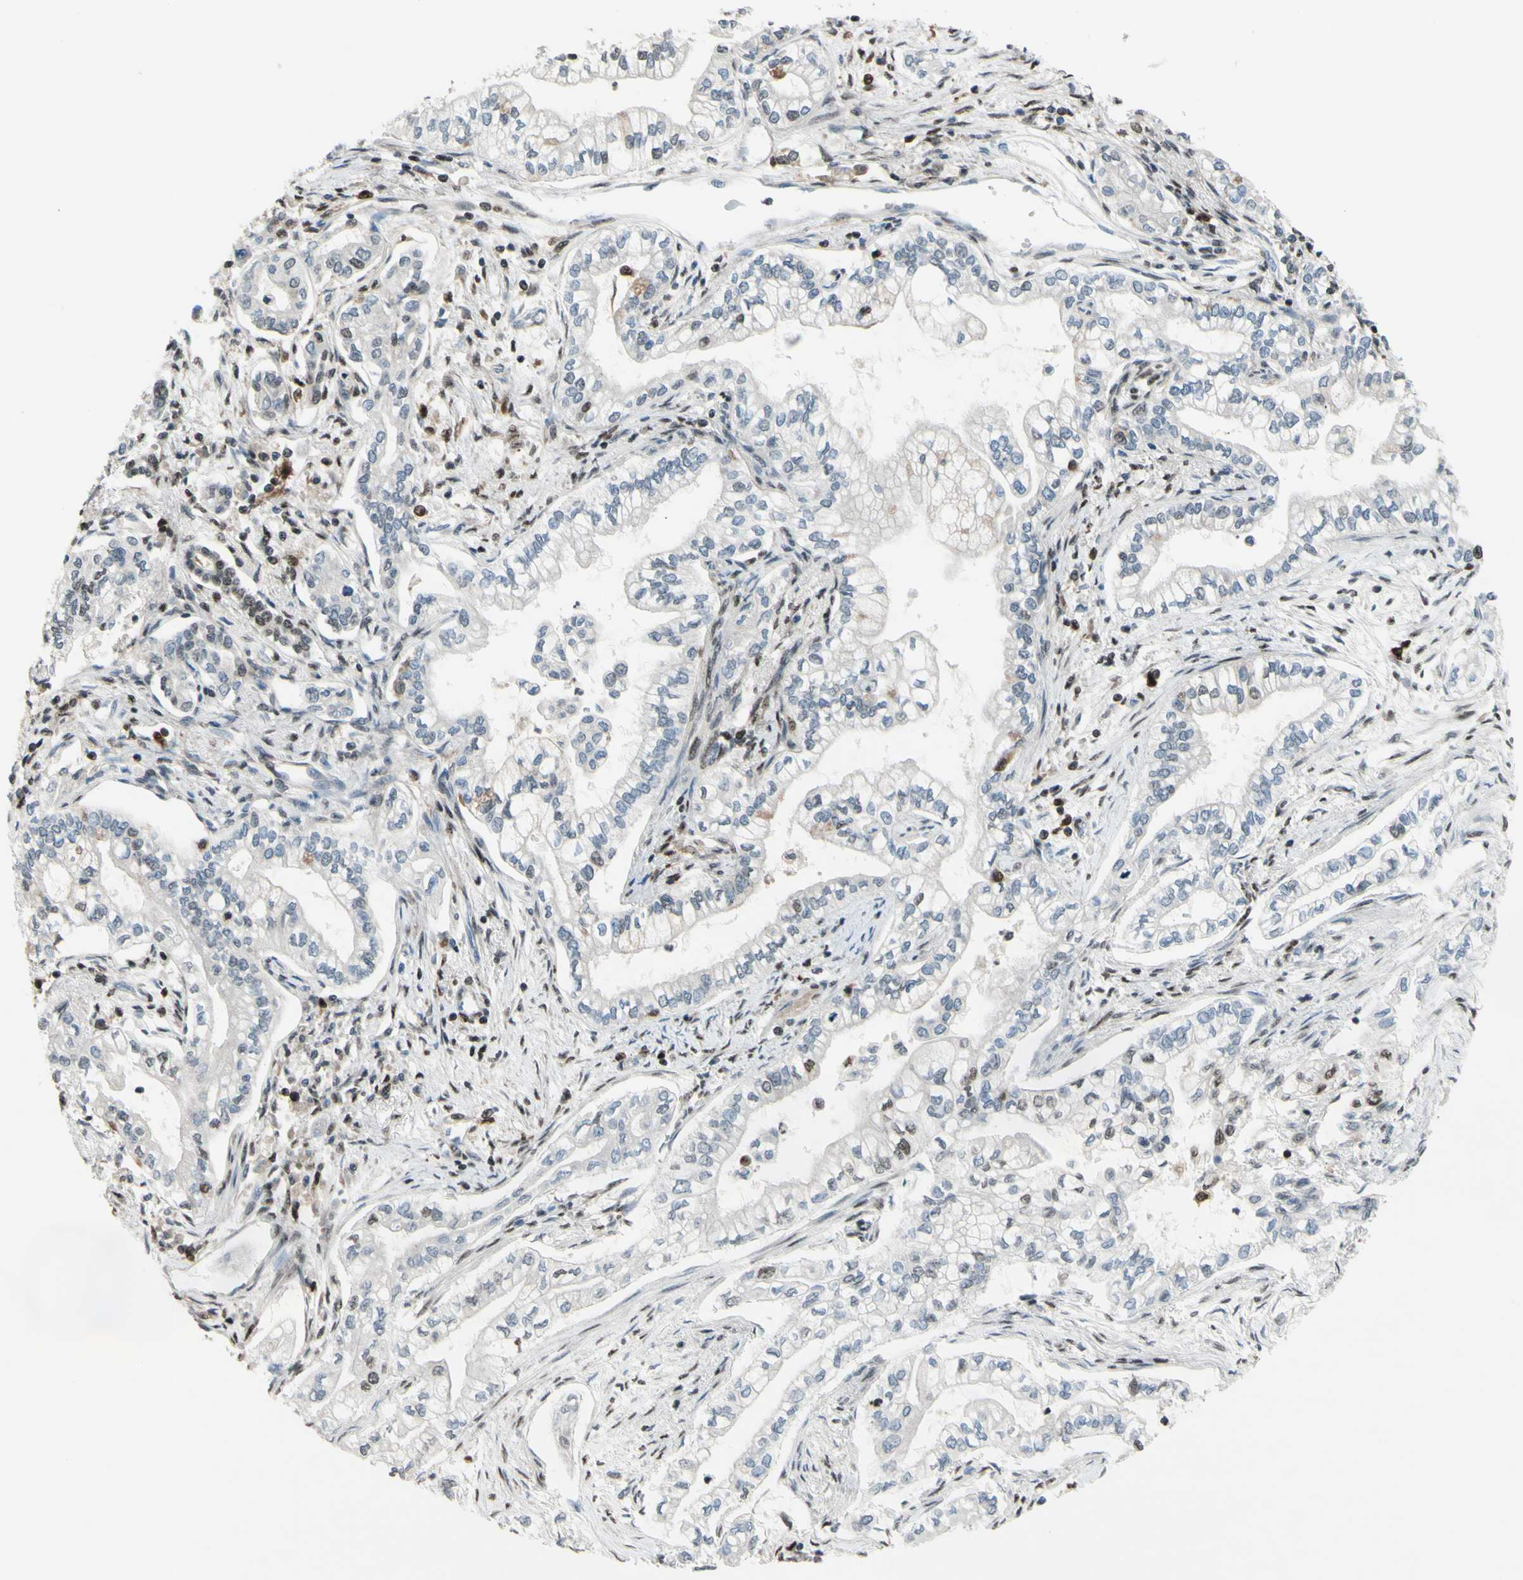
{"staining": {"intensity": "weak", "quantity": "25%-75%", "location": "cytoplasmic/membranous,nuclear"}, "tissue": "pancreatic cancer", "cell_type": "Tumor cells", "image_type": "cancer", "snomed": [{"axis": "morphology", "description": "Normal tissue, NOS"}, {"axis": "topography", "description": "Pancreas"}], "caption": "Protein expression analysis of human pancreatic cancer reveals weak cytoplasmic/membranous and nuclear staining in about 25%-75% of tumor cells.", "gene": "FKBP5", "patient": {"sex": "male", "age": 42}}